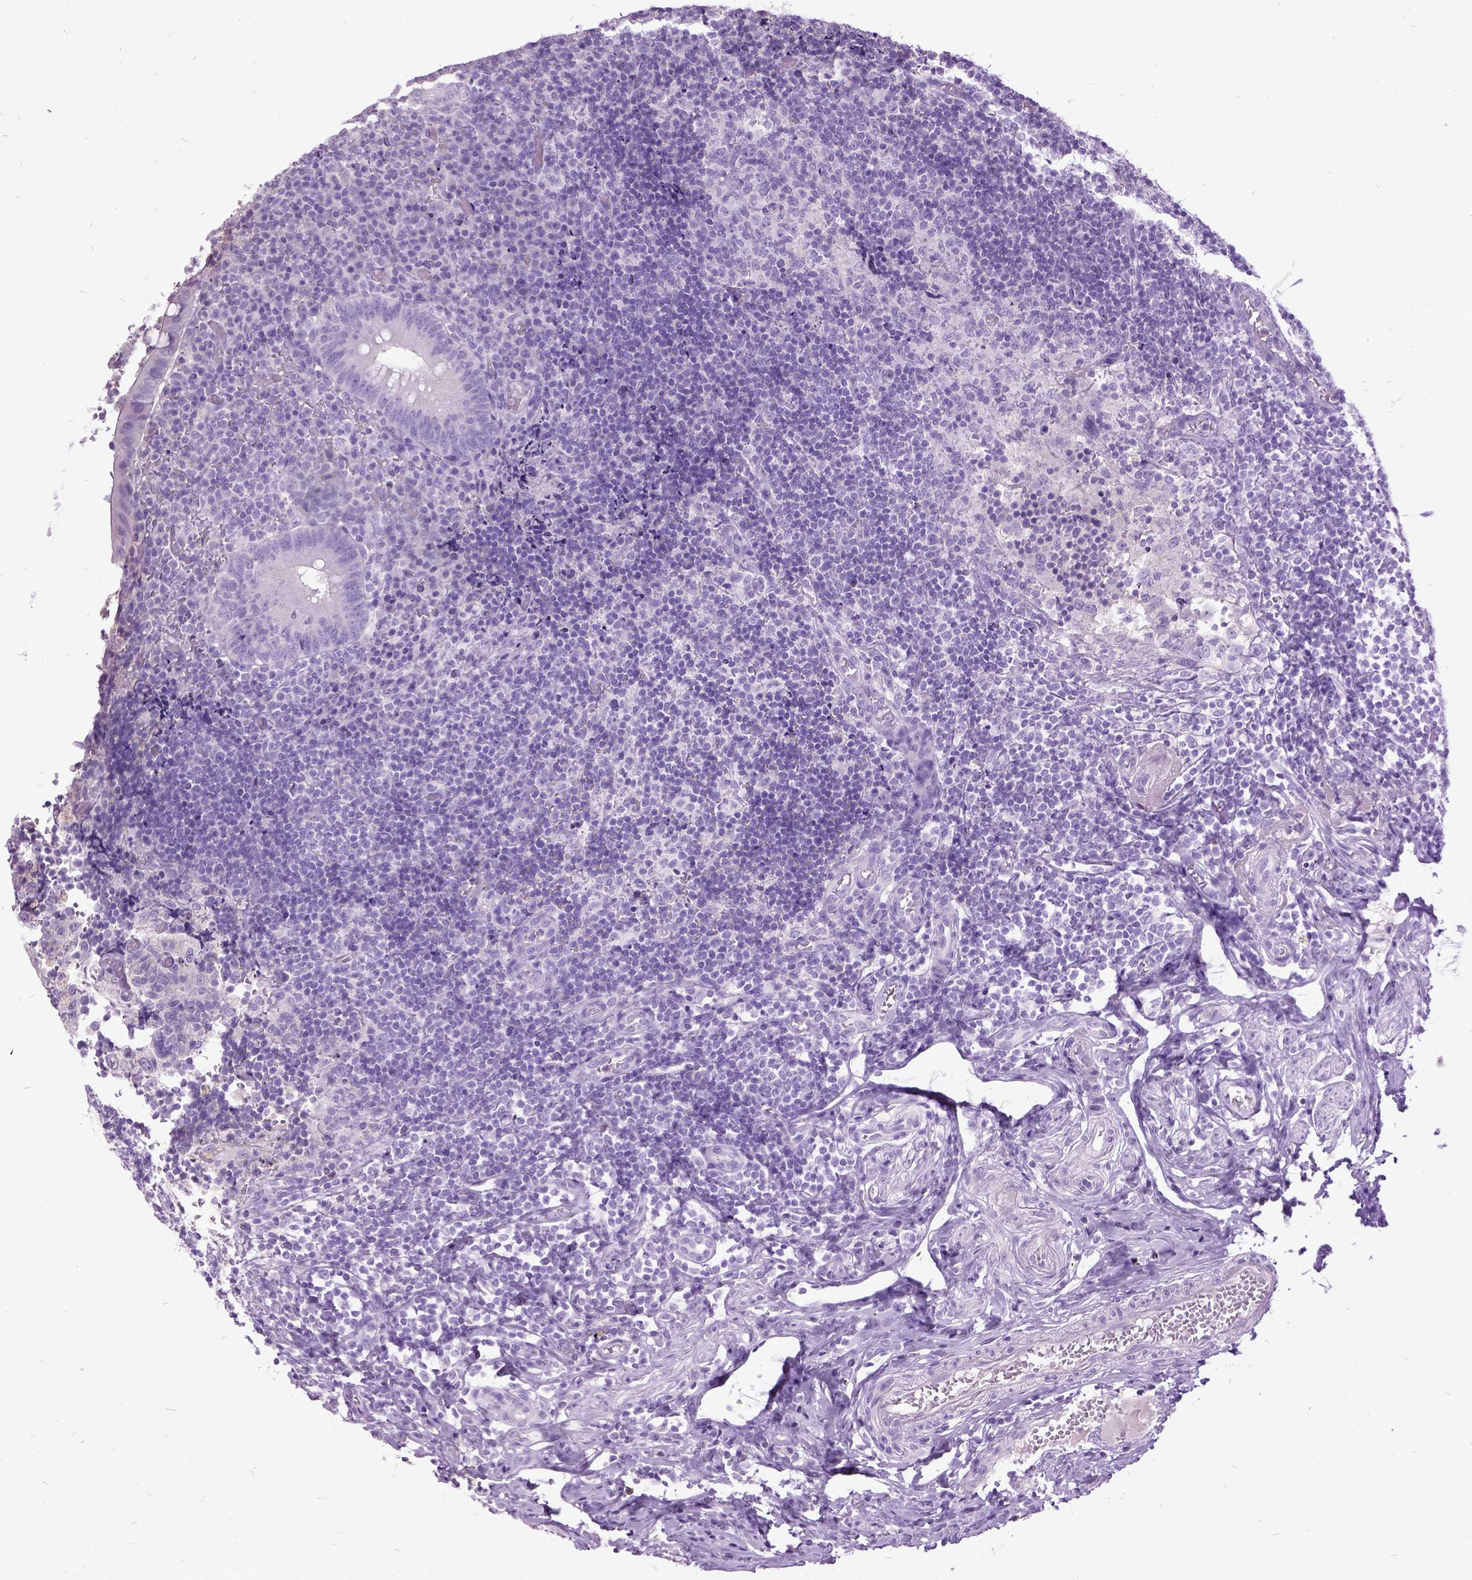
{"staining": {"intensity": "negative", "quantity": "none", "location": "none"}, "tissue": "appendix", "cell_type": "Glandular cells", "image_type": "normal", "snomed": [{"axis": "morphology", "description": "Normal tissue, NOS"}, {"axis": "topography", "description": "Appendix"}], "caption": "The histopathology image reveals no staining of glandular cells in normal appendix. The staining was performed using DAB to visualize the protein expression in brown, while the nuclei were stained in blue with hematoxylin (Magnification: 20x).", "gene": "MME", "patient": {"sex": "male", "age": 18}}